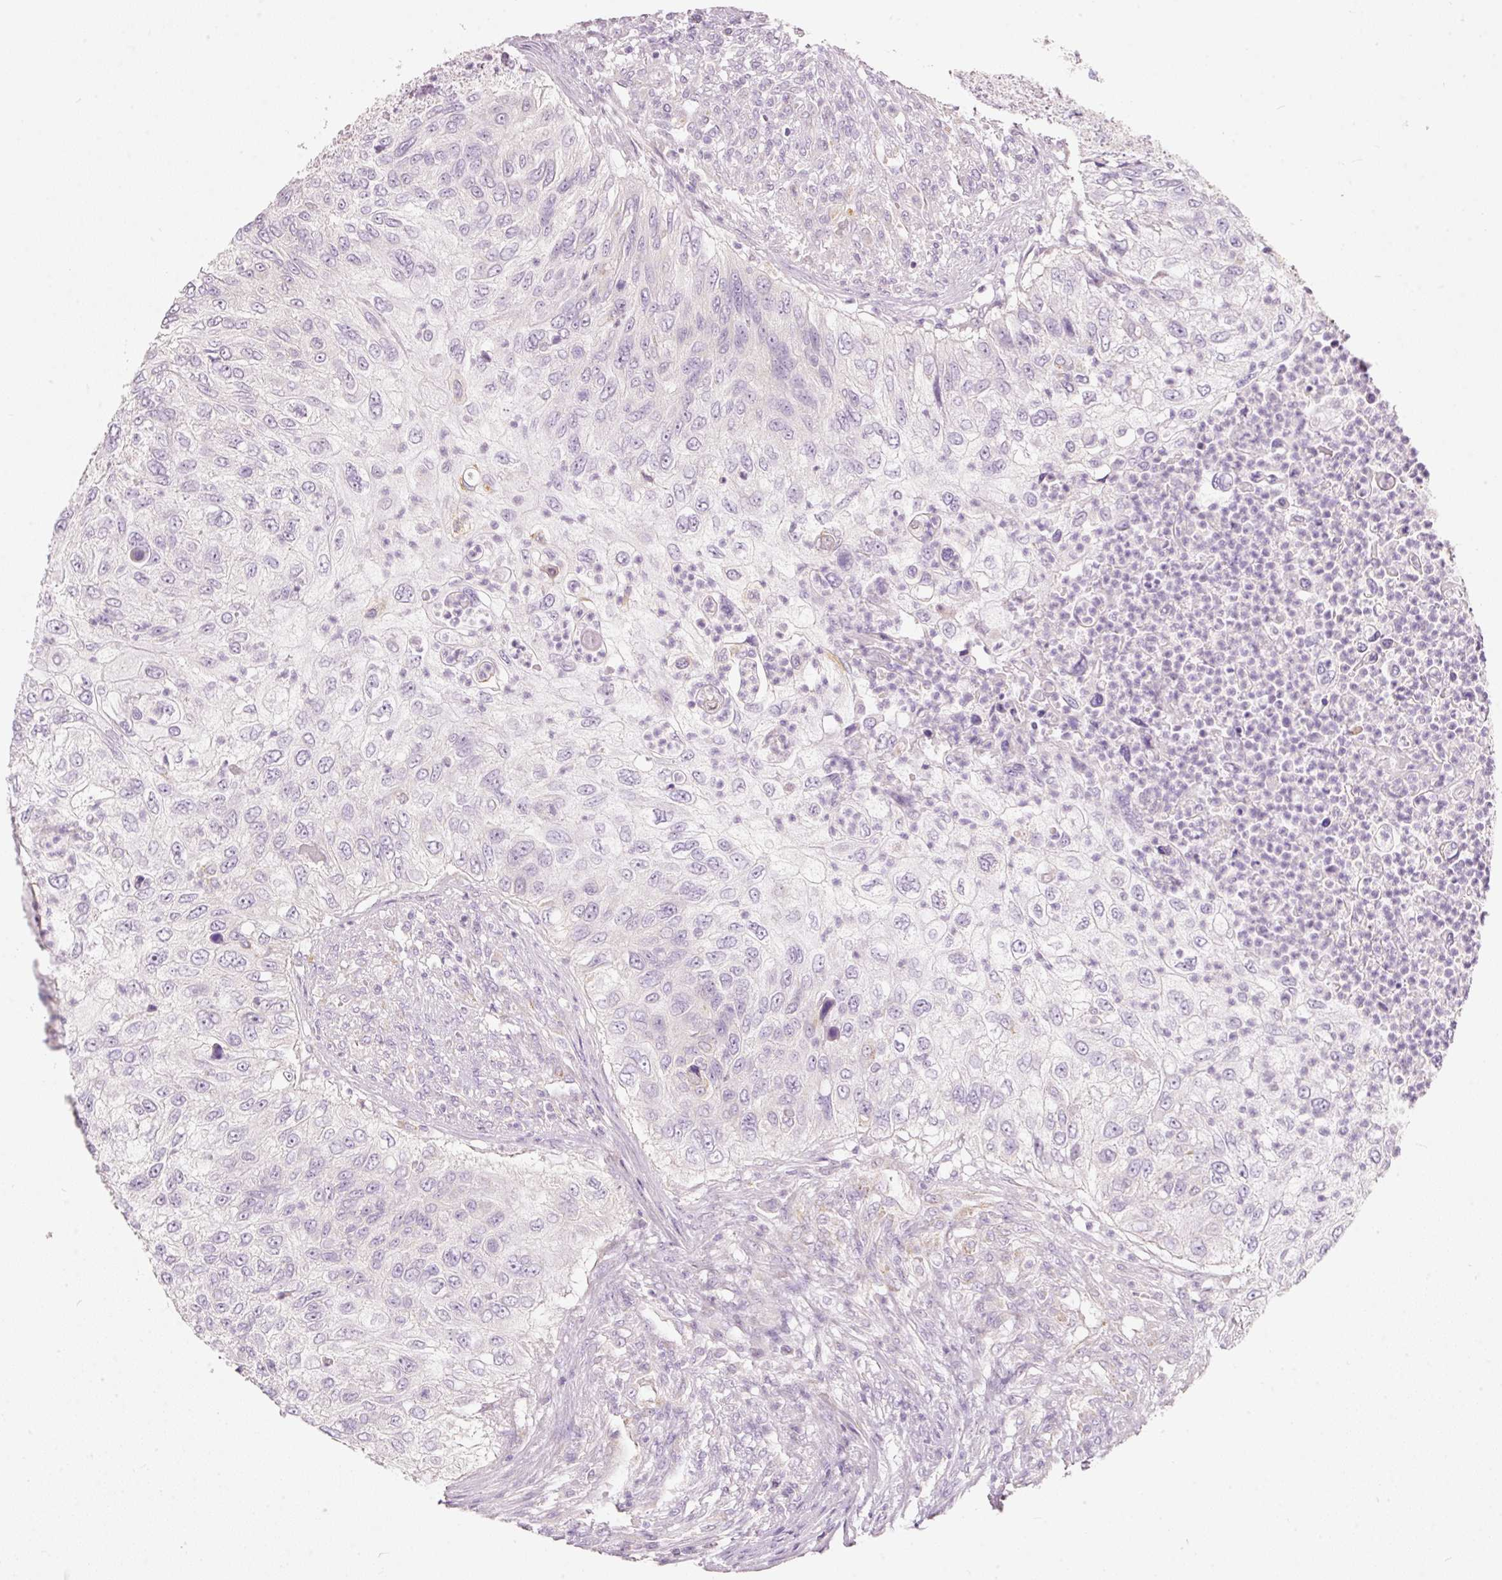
{"staining": {"intensity": "negative", "quantity": "none", "location": "none"}, "tissue": "urothelial cancer", "cell_type": "Tumor cells", "image_type": "cancer", "snomed": [{"axis": "morphology", "description": "Urothelial carcinoma, High grade"}, {"axis": "topography", "description": "Urinary bladder"}], "caption": "Immunohistochemistry micrograph of neoplastic tissue: urothelial cancer stained with DAB (3,3'-diaminobenzidine) reveals no significant protein expression in tumor cells.", "gene": "MTHFD2", "patient": {"sex": "female", "age": 60}}